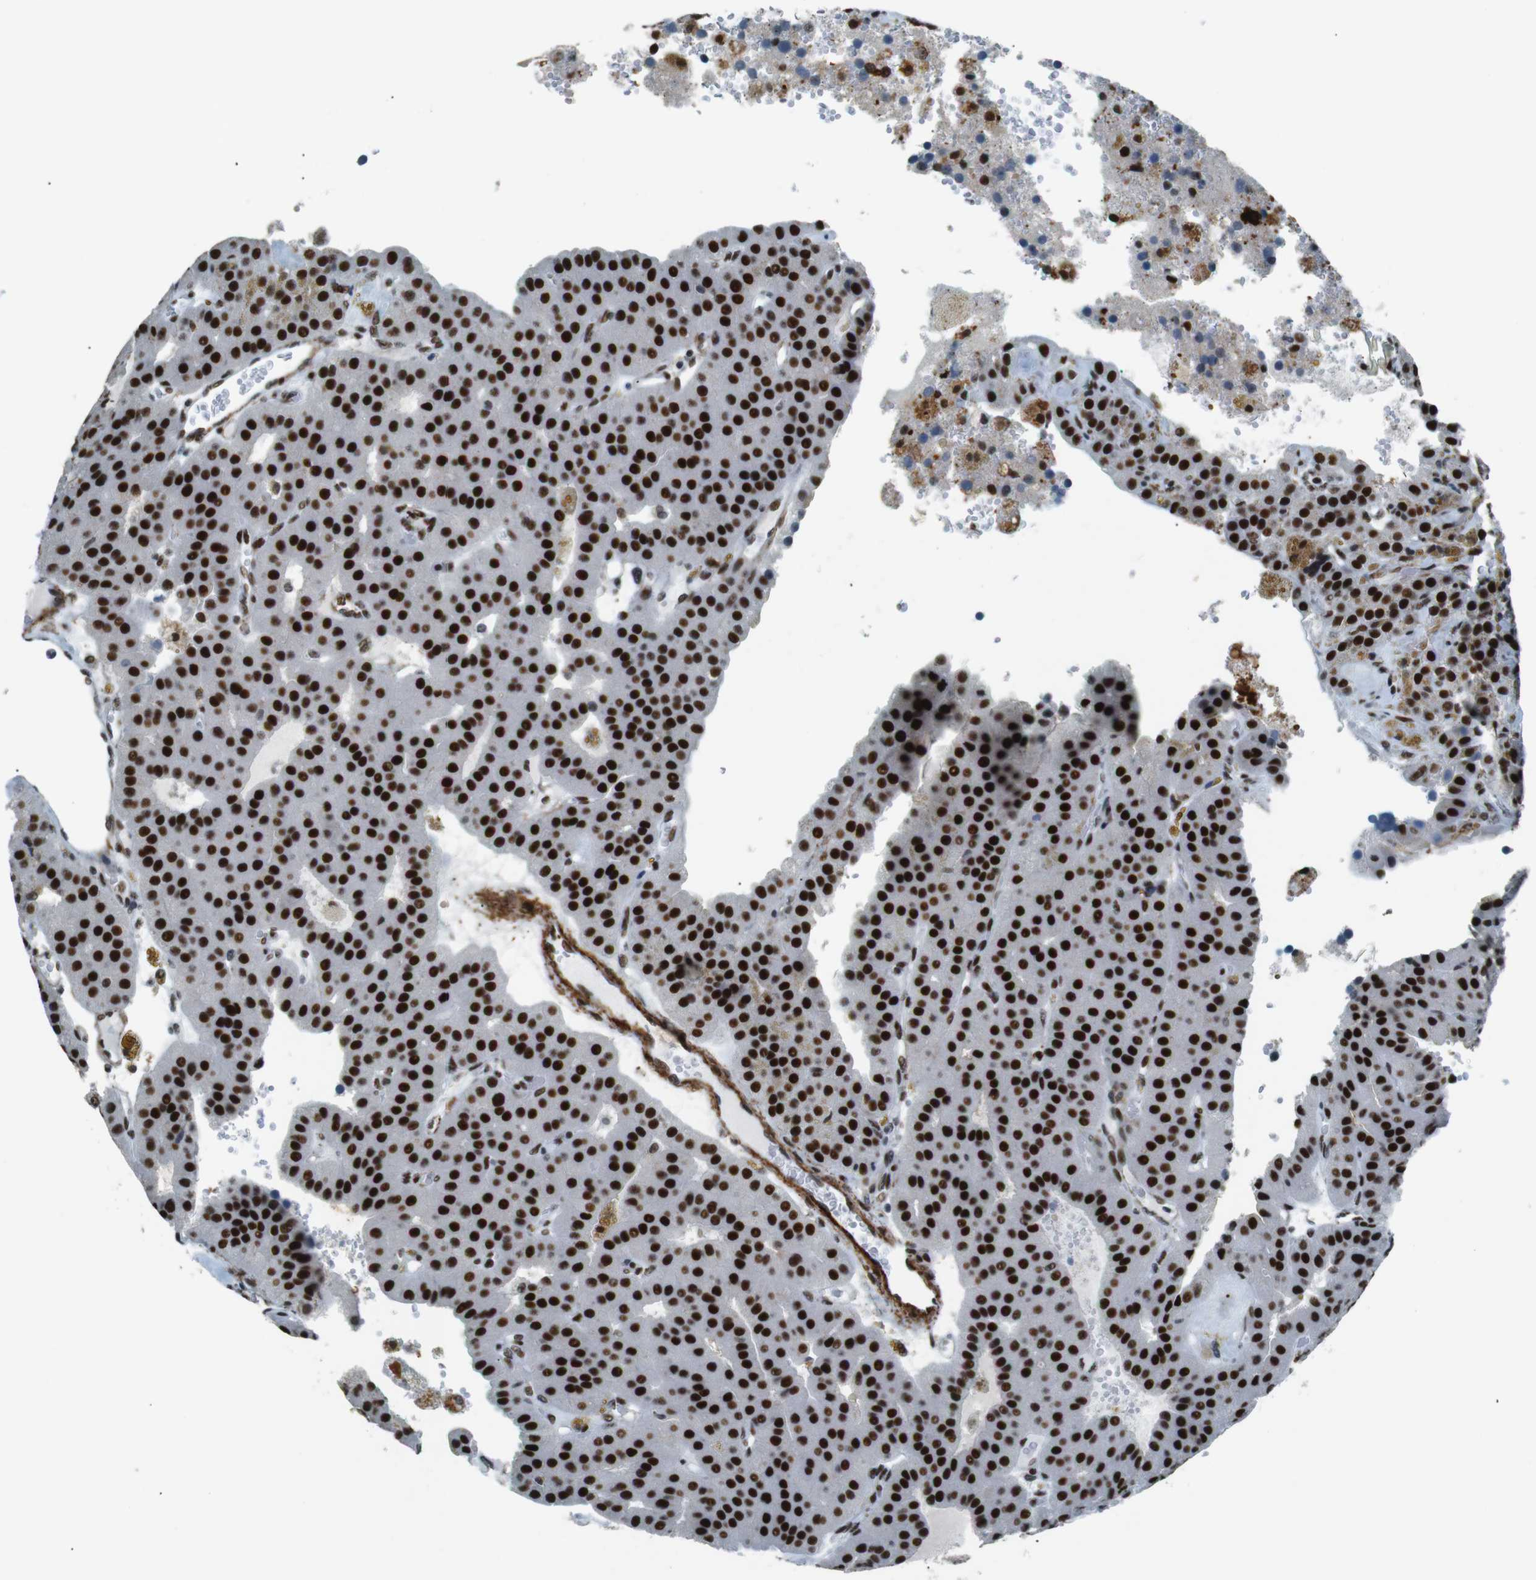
{"staining": {"intensity": "strong", "quantity": ">75%", "location": "nuclear"}, "tissue": "parathyroid gland", "cell_type": "Glandular cells", "image_type": "normal", "snomed": [{"axis": "morphology", "description": "Normal tissue, NOS"}, {"axis": "morphology", "description": "Adenoma, NOS"}, {"axis": "topography", "description": "Parathyroid gland"}], "caption": "Strong nuclear positivity is seen in approximately >75% of glandular cells in benign parathyroid gland.", "gene": "HEXIM1", "patient": {"sex": "female", "age": 86}}